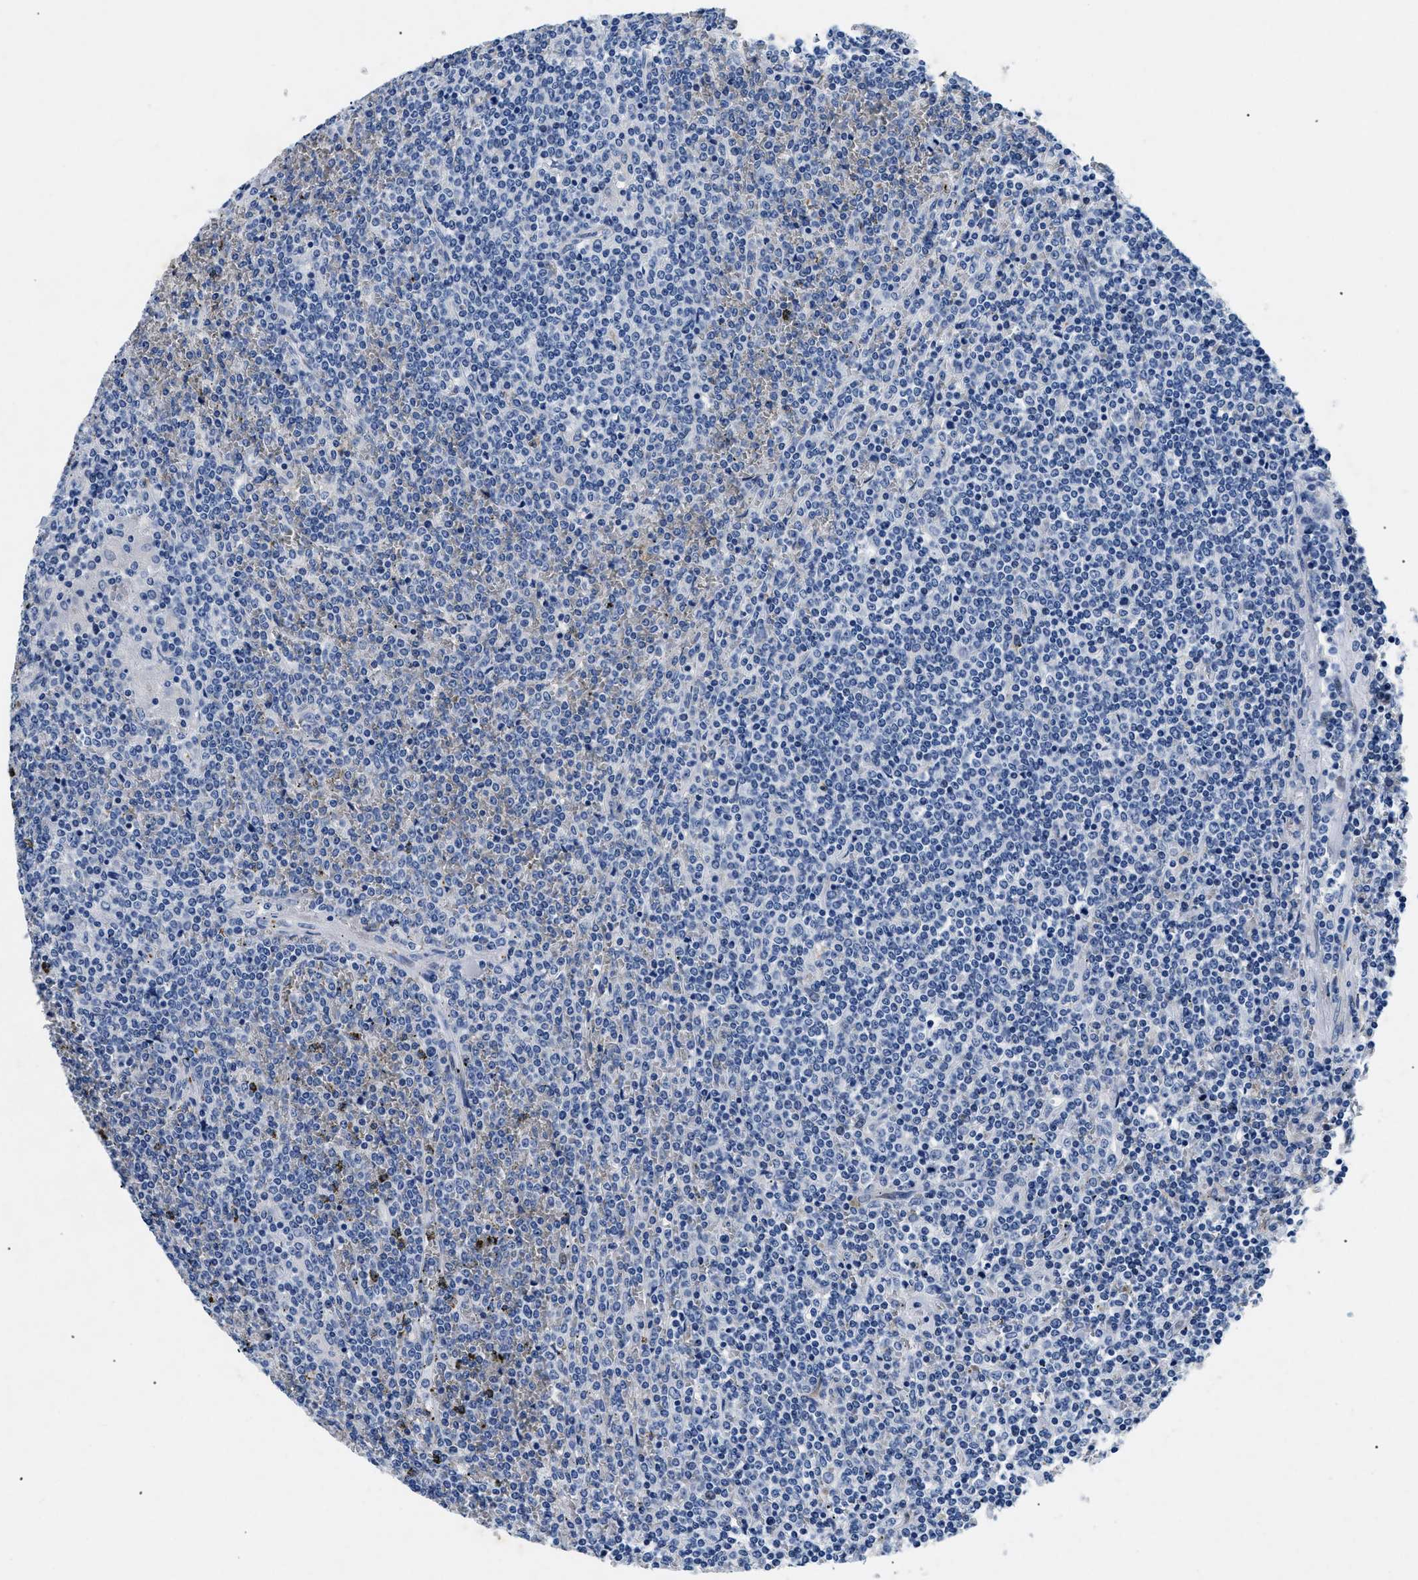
{"staining": {"intensity": "negative", "quantity": "none", "location": "none"}, "tissue": "lymphoma", "cell_type": "Tumor cells", "image_type": "cancer", "snomed": [{"axis": "morphology", "description": "Malignant lymphoma, non-Hodgkin's type, Low grade"}, {"axis": "topography", "description": "Spleen"}], "caption": "IHC histopathology image of neoplastic tissue: human low-grade malignant lymphoma, non-Hodgkin's type stained with DAB (3,3'-diaminobenzidine) displays no significant protein staining in tumor cells.", "gene": "LAMA3", "patient": {"sex": "female", "age": 19}}